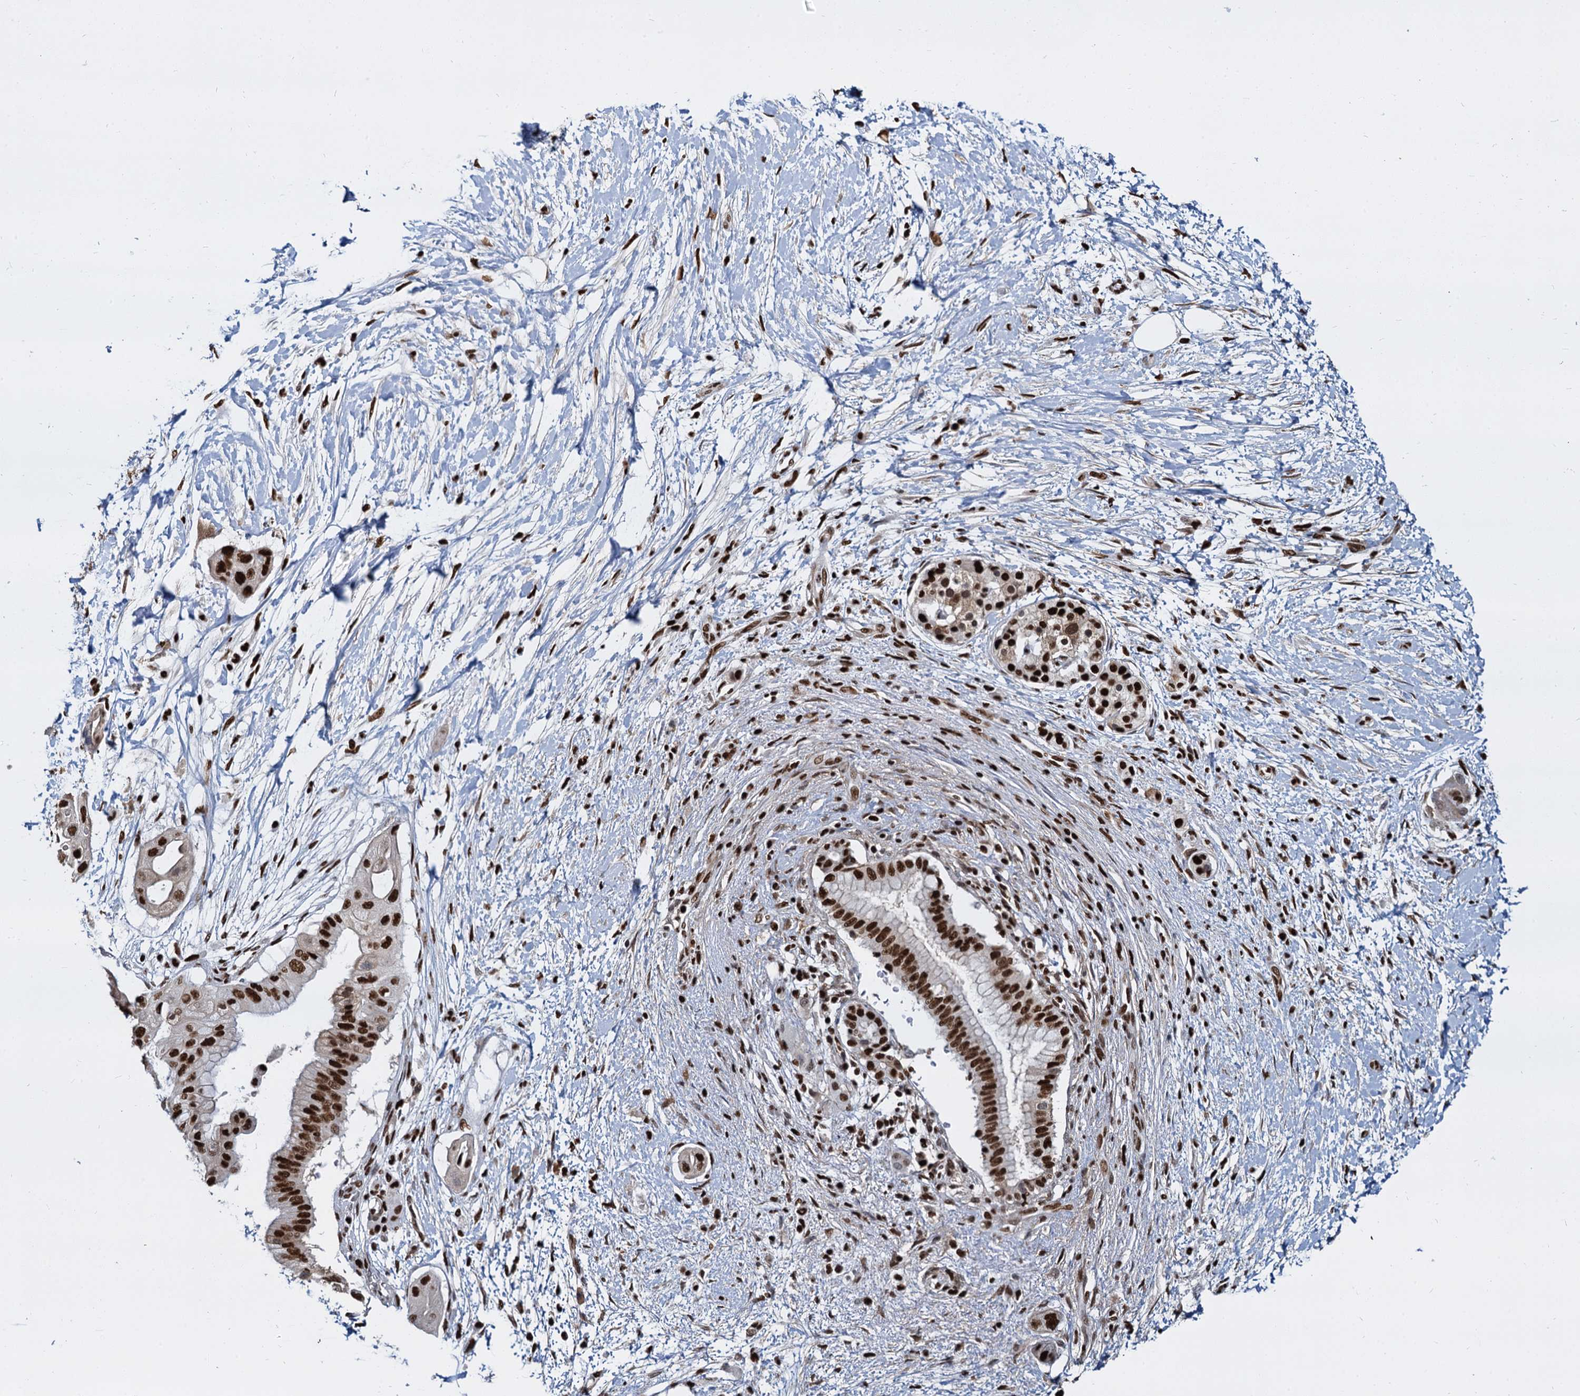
{"staining": {"intensity": "strong", "quantity": ">75%", "location": "nuclear"}, "tissue": "pancreatic cancer", "cell_type": "Tumor cells", "image_type": "cancer", "snomed": [{"axis": "morphology", "description": "Adenocarcinoma, NOS"}, {"axis": "topography", "description": "Pancreas"}], "caption": "Immunohistochemistry (IHC) of human pancreatic cancer exhibits high levels of strong nuclear positivity in approximately >75% of tumor cells. The protein is stained brown, and the nuclei are stained in blue (DAB (3,3'-diaminobenzidine) IHC with brightfield microscopy, high magnification).", "gene": "DCPS", "patient": {"sex": "male", "age": 68}}